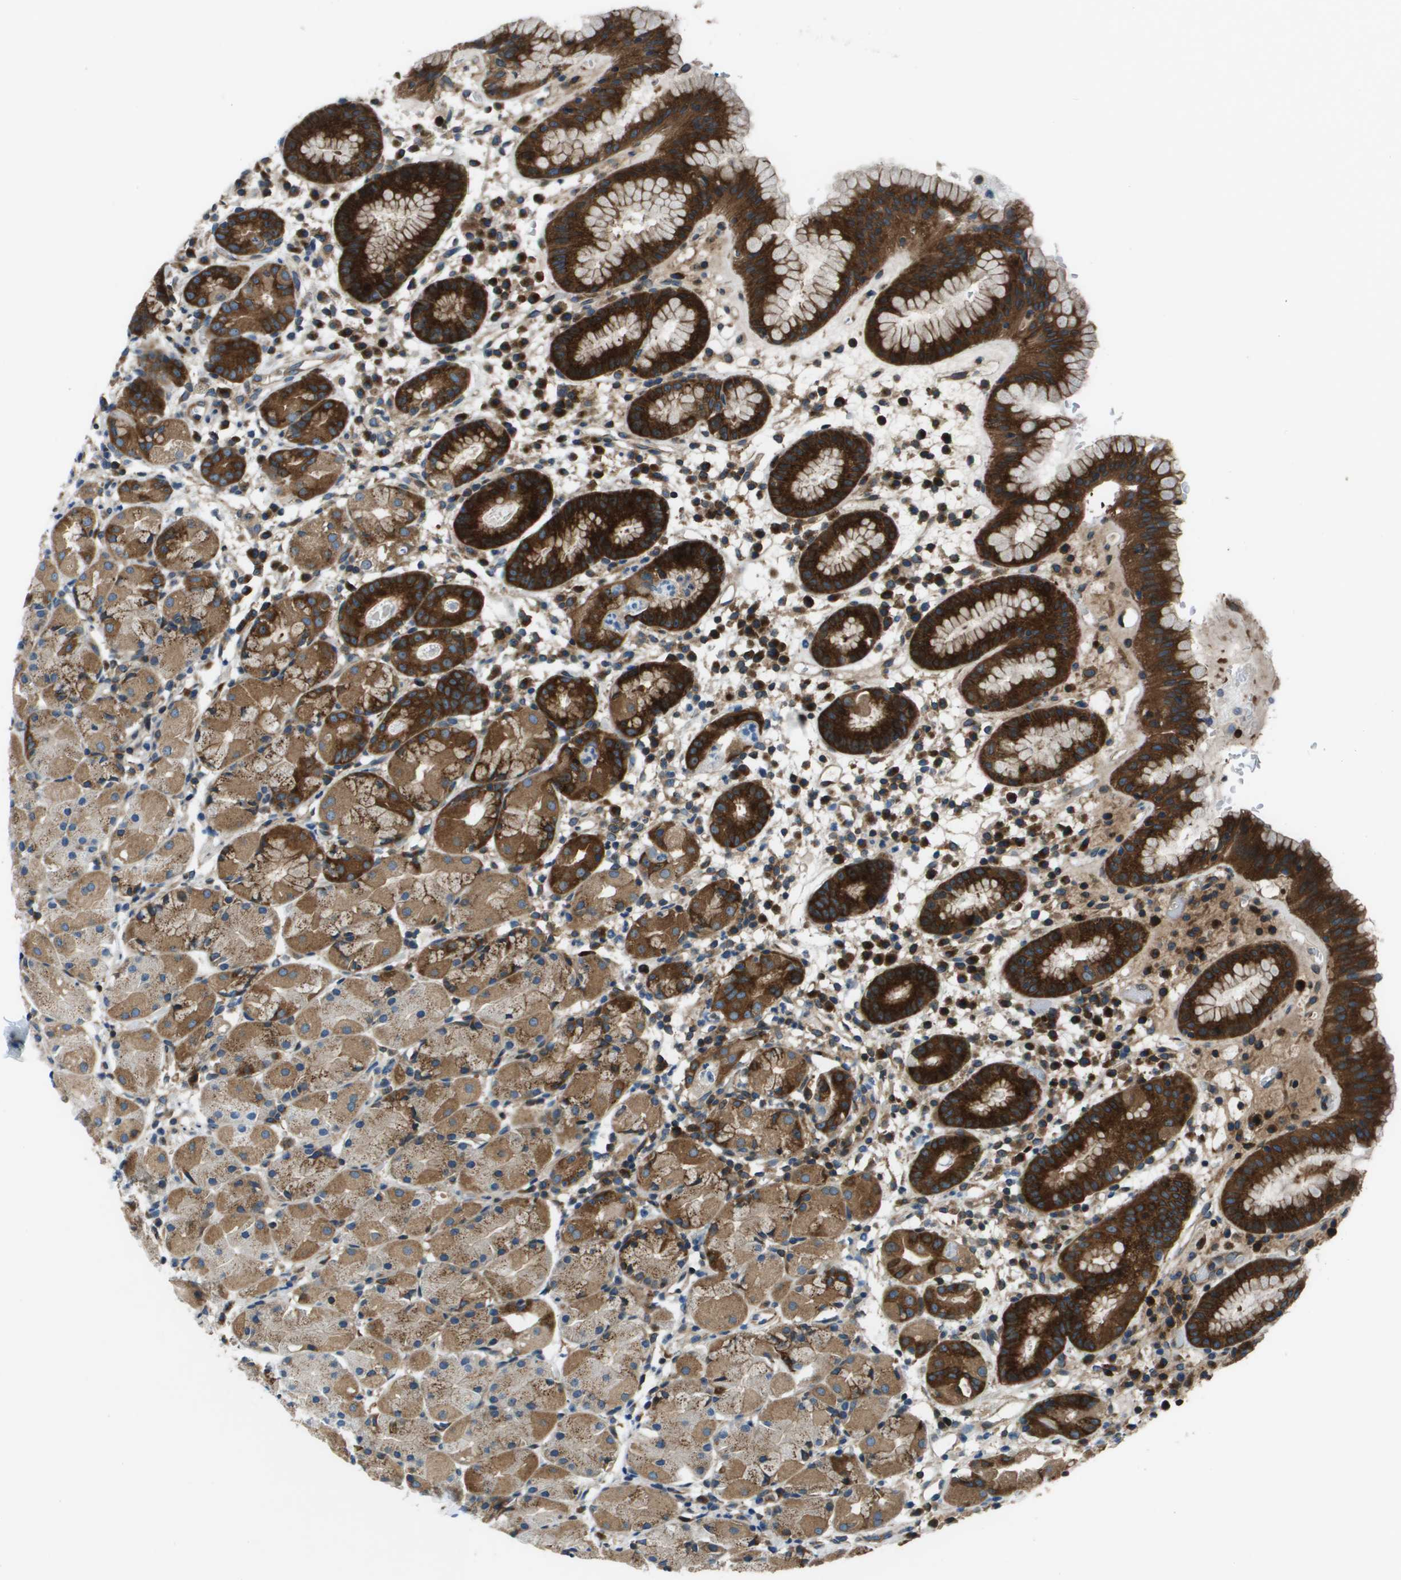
{"staining": {"intensity": "strong", "quantity": "25%-75%", "location": "cytoplasmic/membranous"}, "tissue": "stomach", "cell_type": "Glandular cells", "image_type": "normal", "snomed": [{"axis": "morphology", "description": "Normal tissue, NOS"}, {"axis": "topography", "description": "Stomach"}, {"axis": "topography", "description": "Stomach, lower"}], "caption": "Protein expression analysis of normal human stomach reveals strong cytoplasmic/membranous staining in approximately 25%-75% of glandular cells.", "gene": "ARFGAP2", "patient": {"sex": "female", "age": 75}}